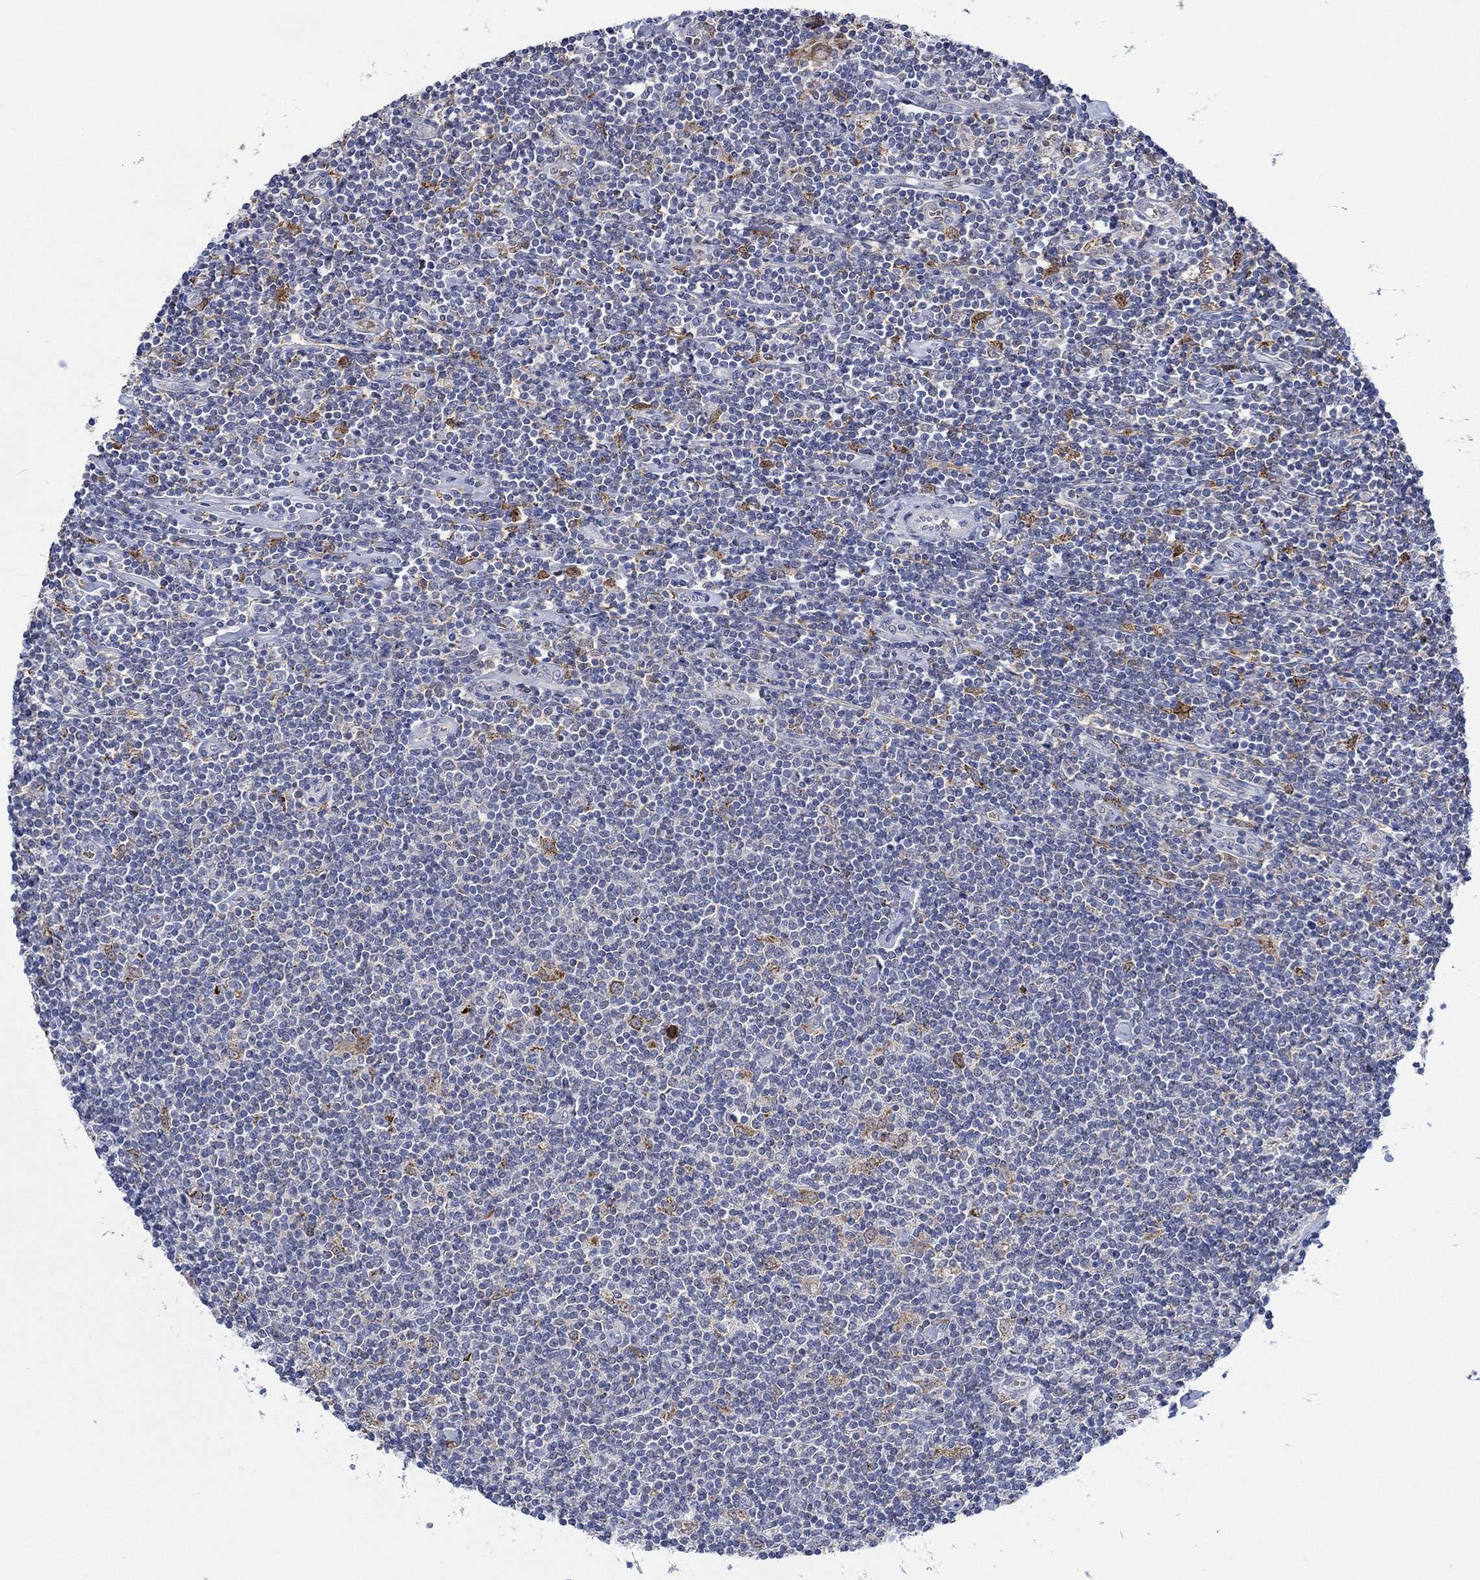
{"staining": {"intensity": "negative", "quantity": "none", "location": "none"}, "tissue": "lymphoma", "cell_type": "Tumor cells", "image_type": "cancer", "snomed": [{"axis": "morphology", "description": "Hodgkin's disease, NOS"}, {"axis": "topography", "description": "Lymph node"}], "caption": "Immunohistochemical staining of lymphoma displays no significant staining in tumor cells.", "gene": "MPP1", "patient": {"sex": "male", "age": 40}}